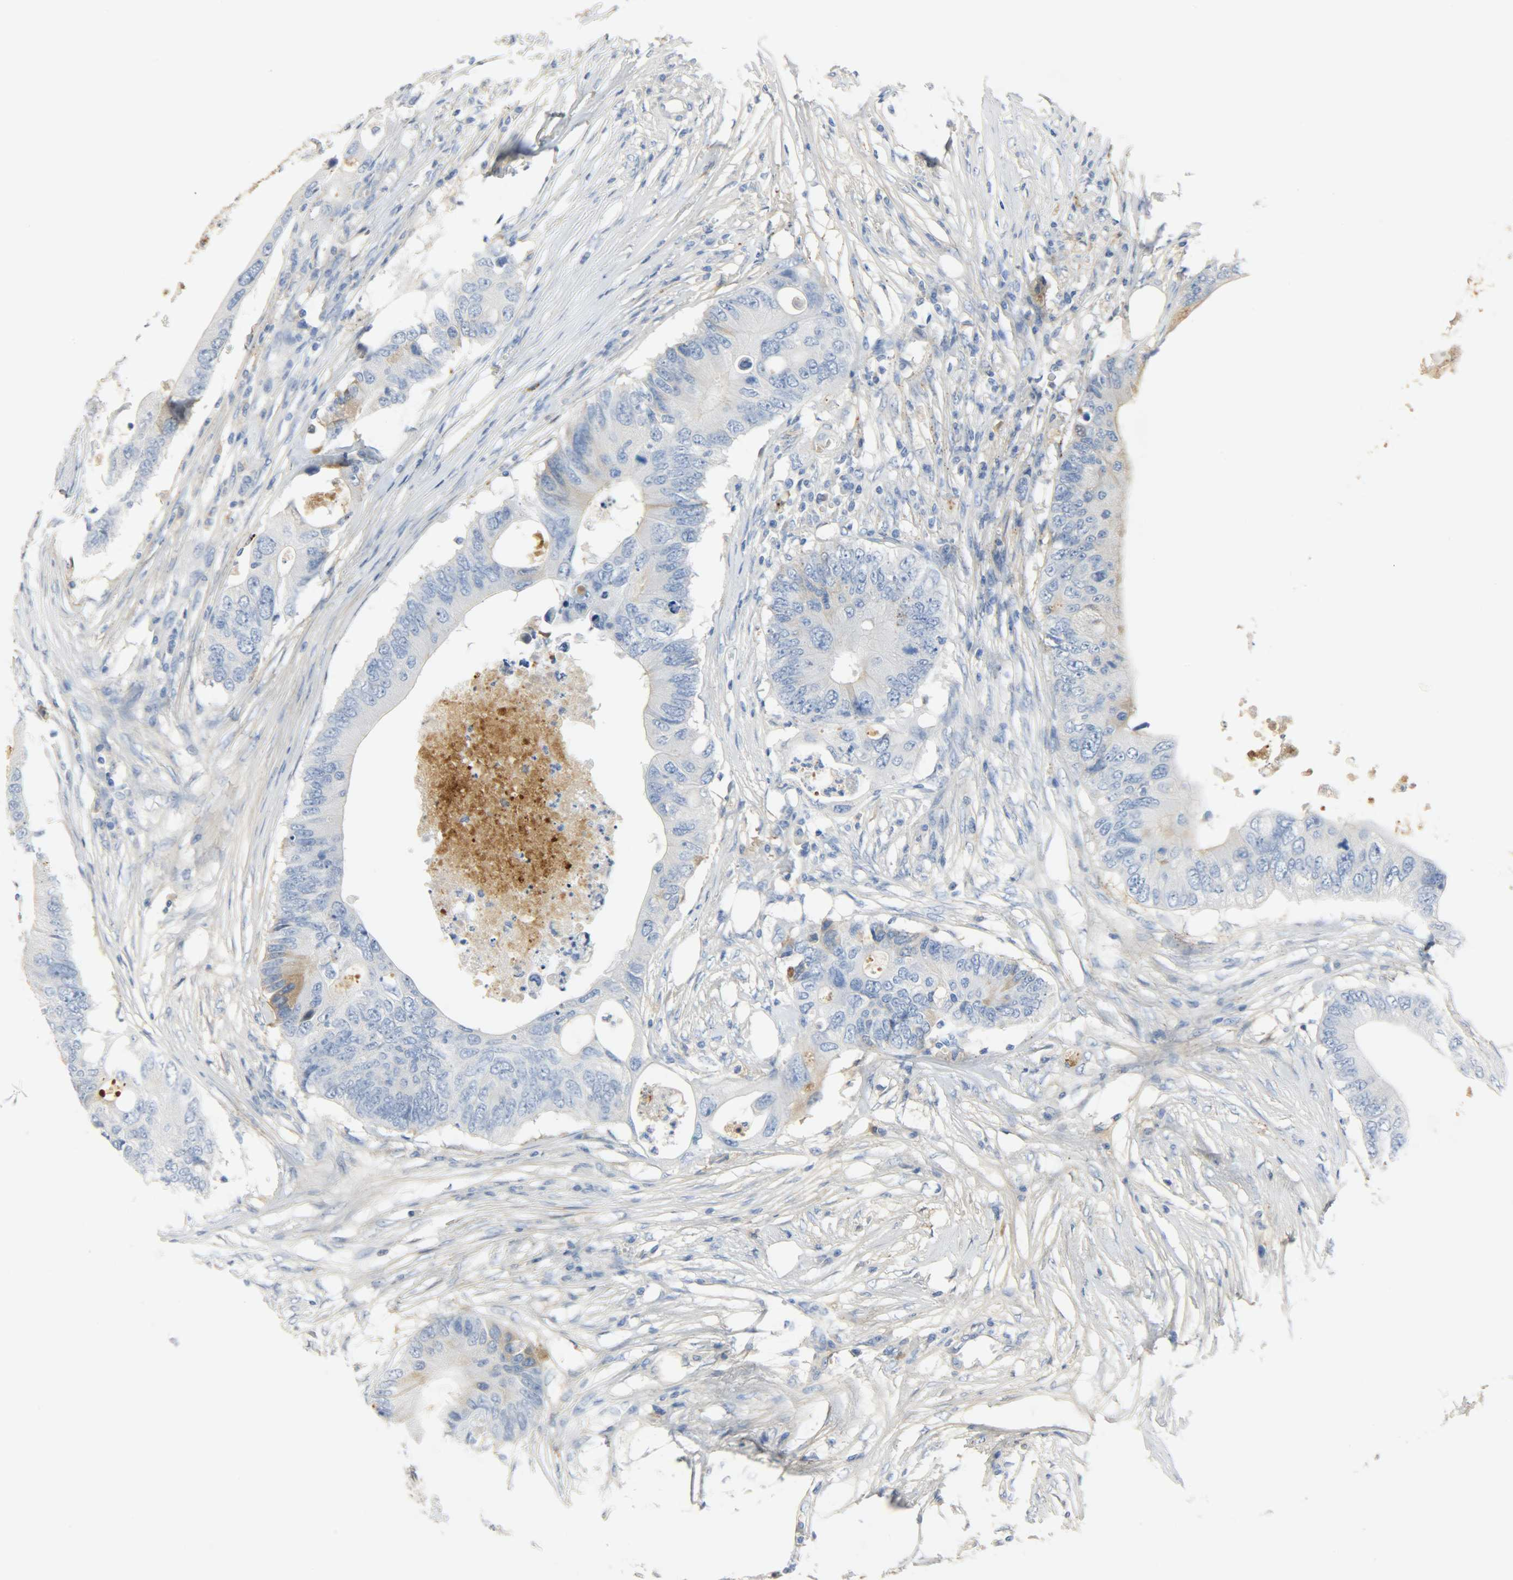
{"staining": {"intensity": "weak", "quantity": "<25%", "location": "cytoplasmic/membranous"}, "tissue": "colorectal cancer", "cell_type": "Tumor cells", "image_type": "cancer", "snomed": [{"axis": "morphology", "description": "Adenocarcinoma, NOS"}, {"axis": "topography", "description": "Colon"}], "caption": "Colorectal adenocarcinoma was stained to show a protein in brown. There is no significant expression in tumor cells.", "gene": "CRP", "patient": {"sex": "male", "age": 71}}